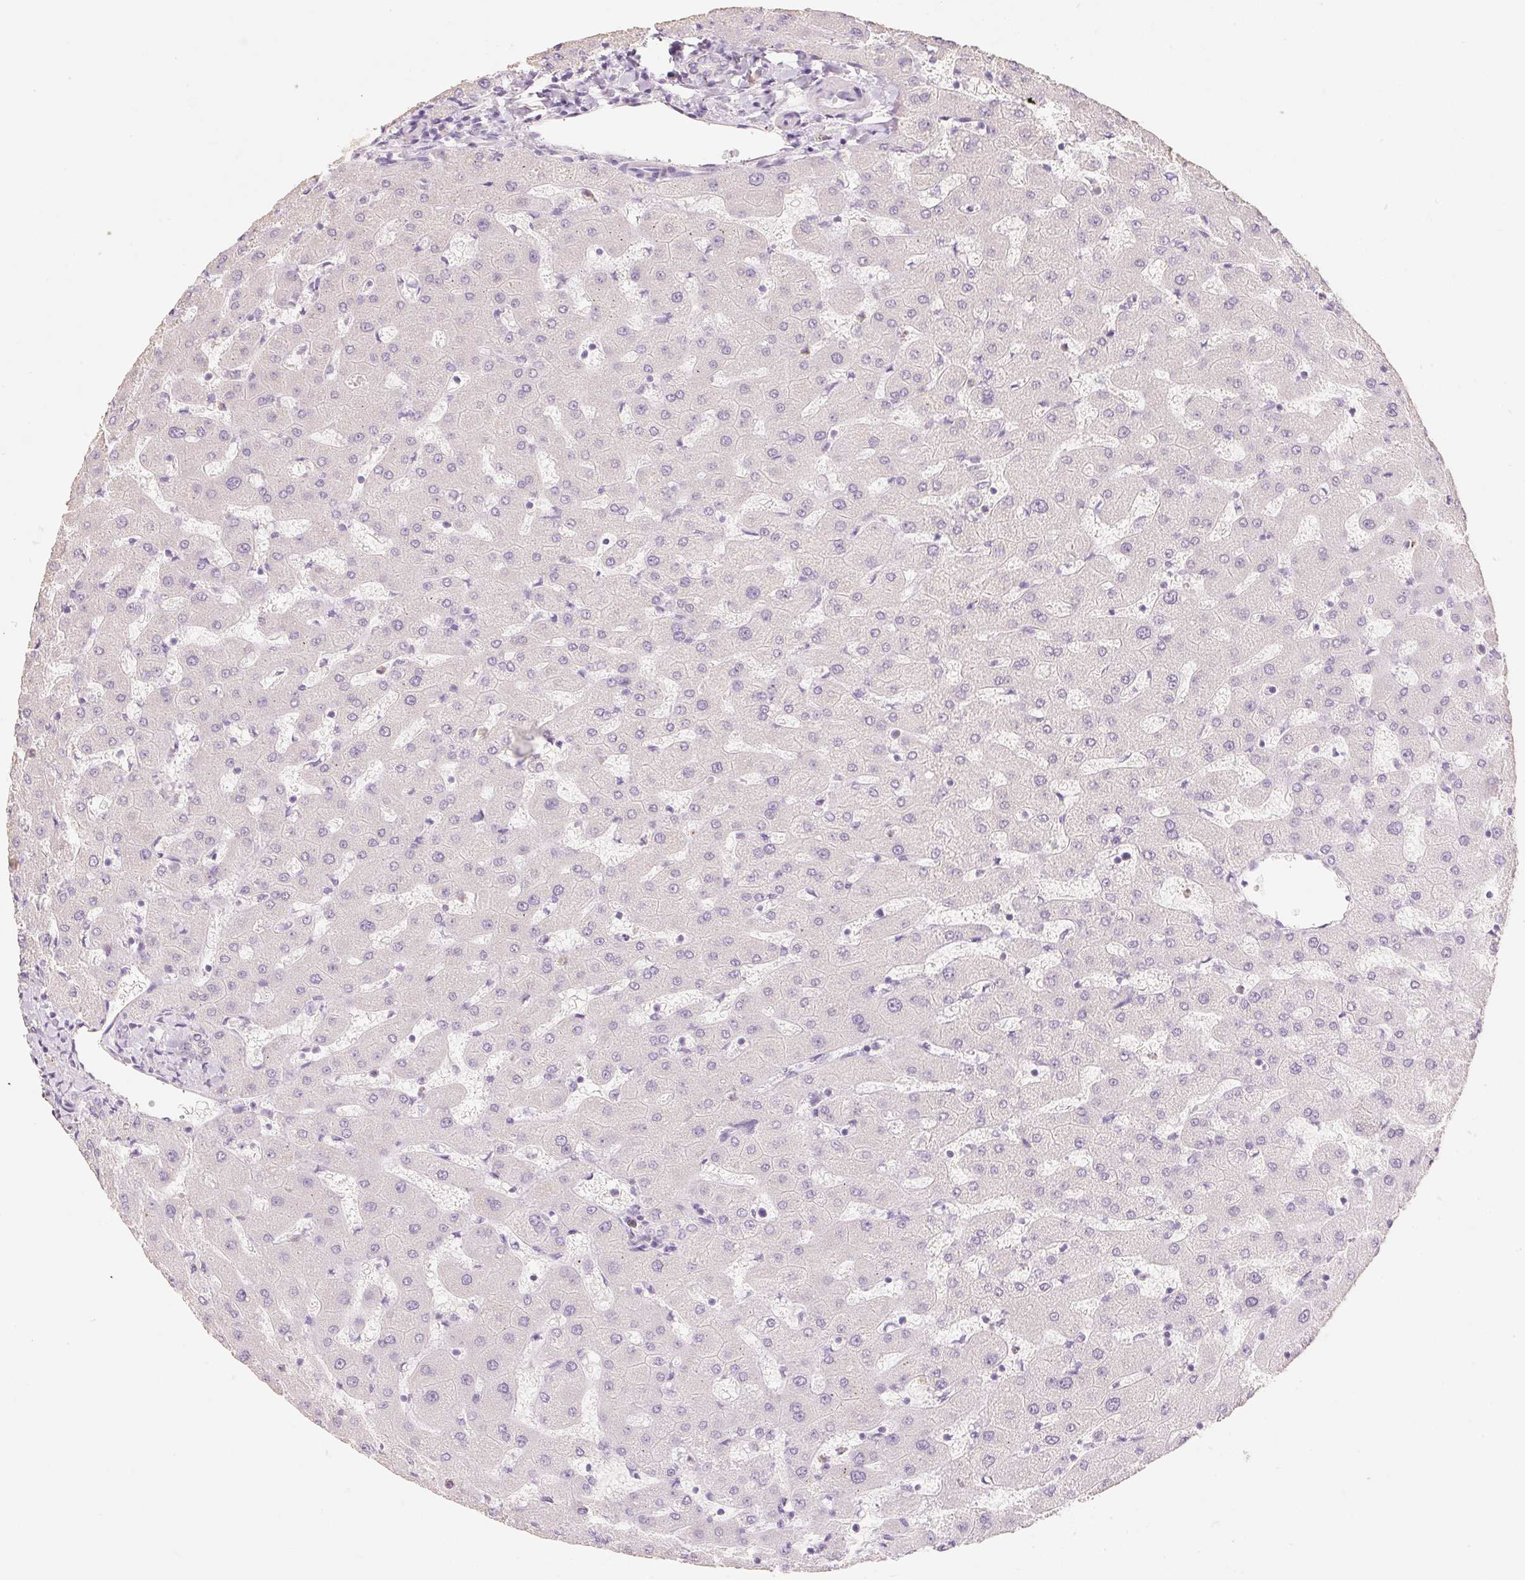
{"staining": {"intensity": "negative", "quantity": "none", "location": "none"}, "tissue": "liver", "cell_type": "Cholangiocytes", "image_type": "normal", "snomed": [{"axis": "morphology", "description": "Normal tissue, NOS"}, {"axis": "topography", "description": "Liver"}], "caption": "This image is of unremarkable liver stained with IHC to label a protein in brown with the nuclei are counter-stained blue. There is no staining in cholangiocytes.", "gene": "MBOAT7", "patient": {"sex": "female", "age": 63}}